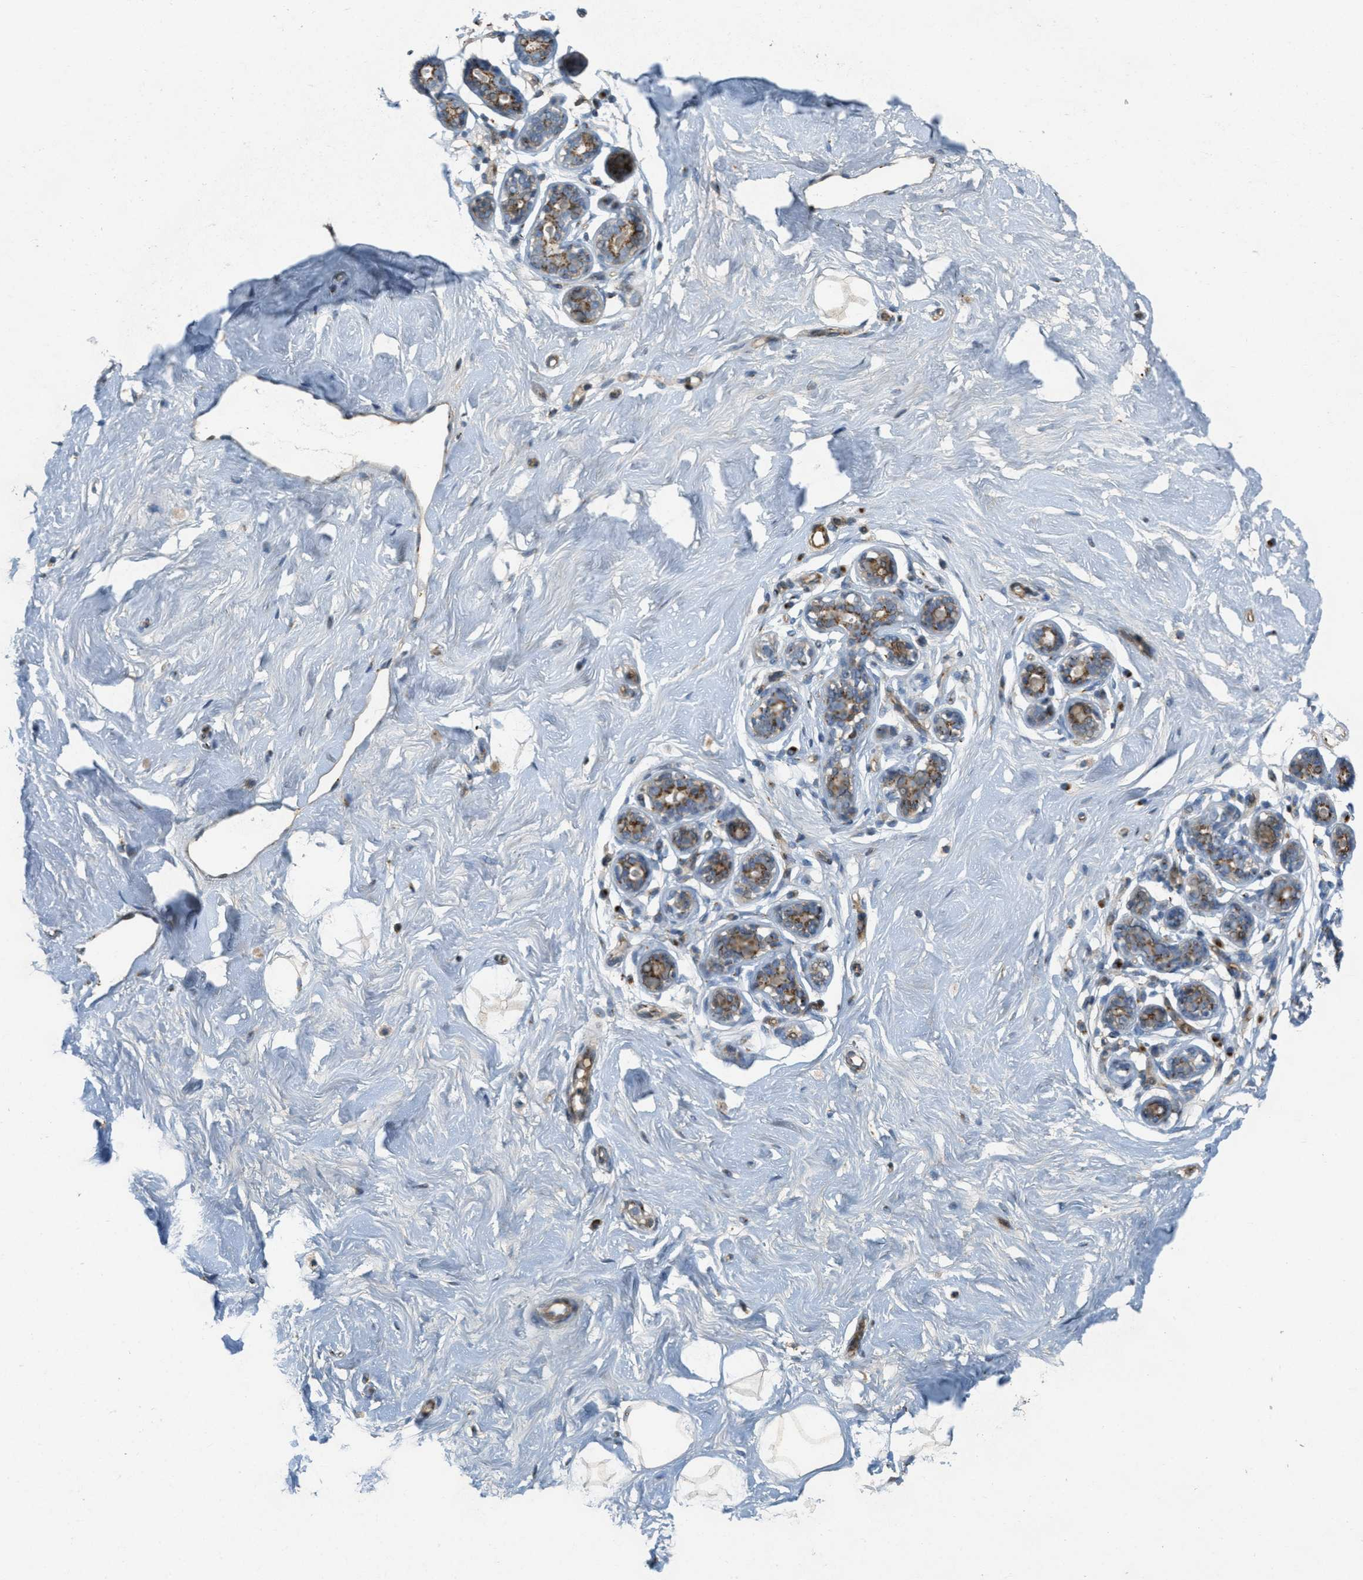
{"staining": {"intensity": "moderate", "quantity": ">75%", "location": "cytoplasmic/membranous"}, "tissue": "breast", "cell_type": "Glandular cells", "image_type": "normal", "snomed": [{"axis": "morphology", "description": "Normal tissue, NOS"}, {"axis": "topography", "description": "Breast"}], "caption": "Immunohistochemistry (IHC) (DAB (3,3'-diaminobenzidine)) staining of unremarkable breast exhibits moderate cytoplasmic/membranous protein positivity in approximately >75% of glandular cells.", "gene": "ZFPL1", "patient": {"sex": "female", "age": 23}}